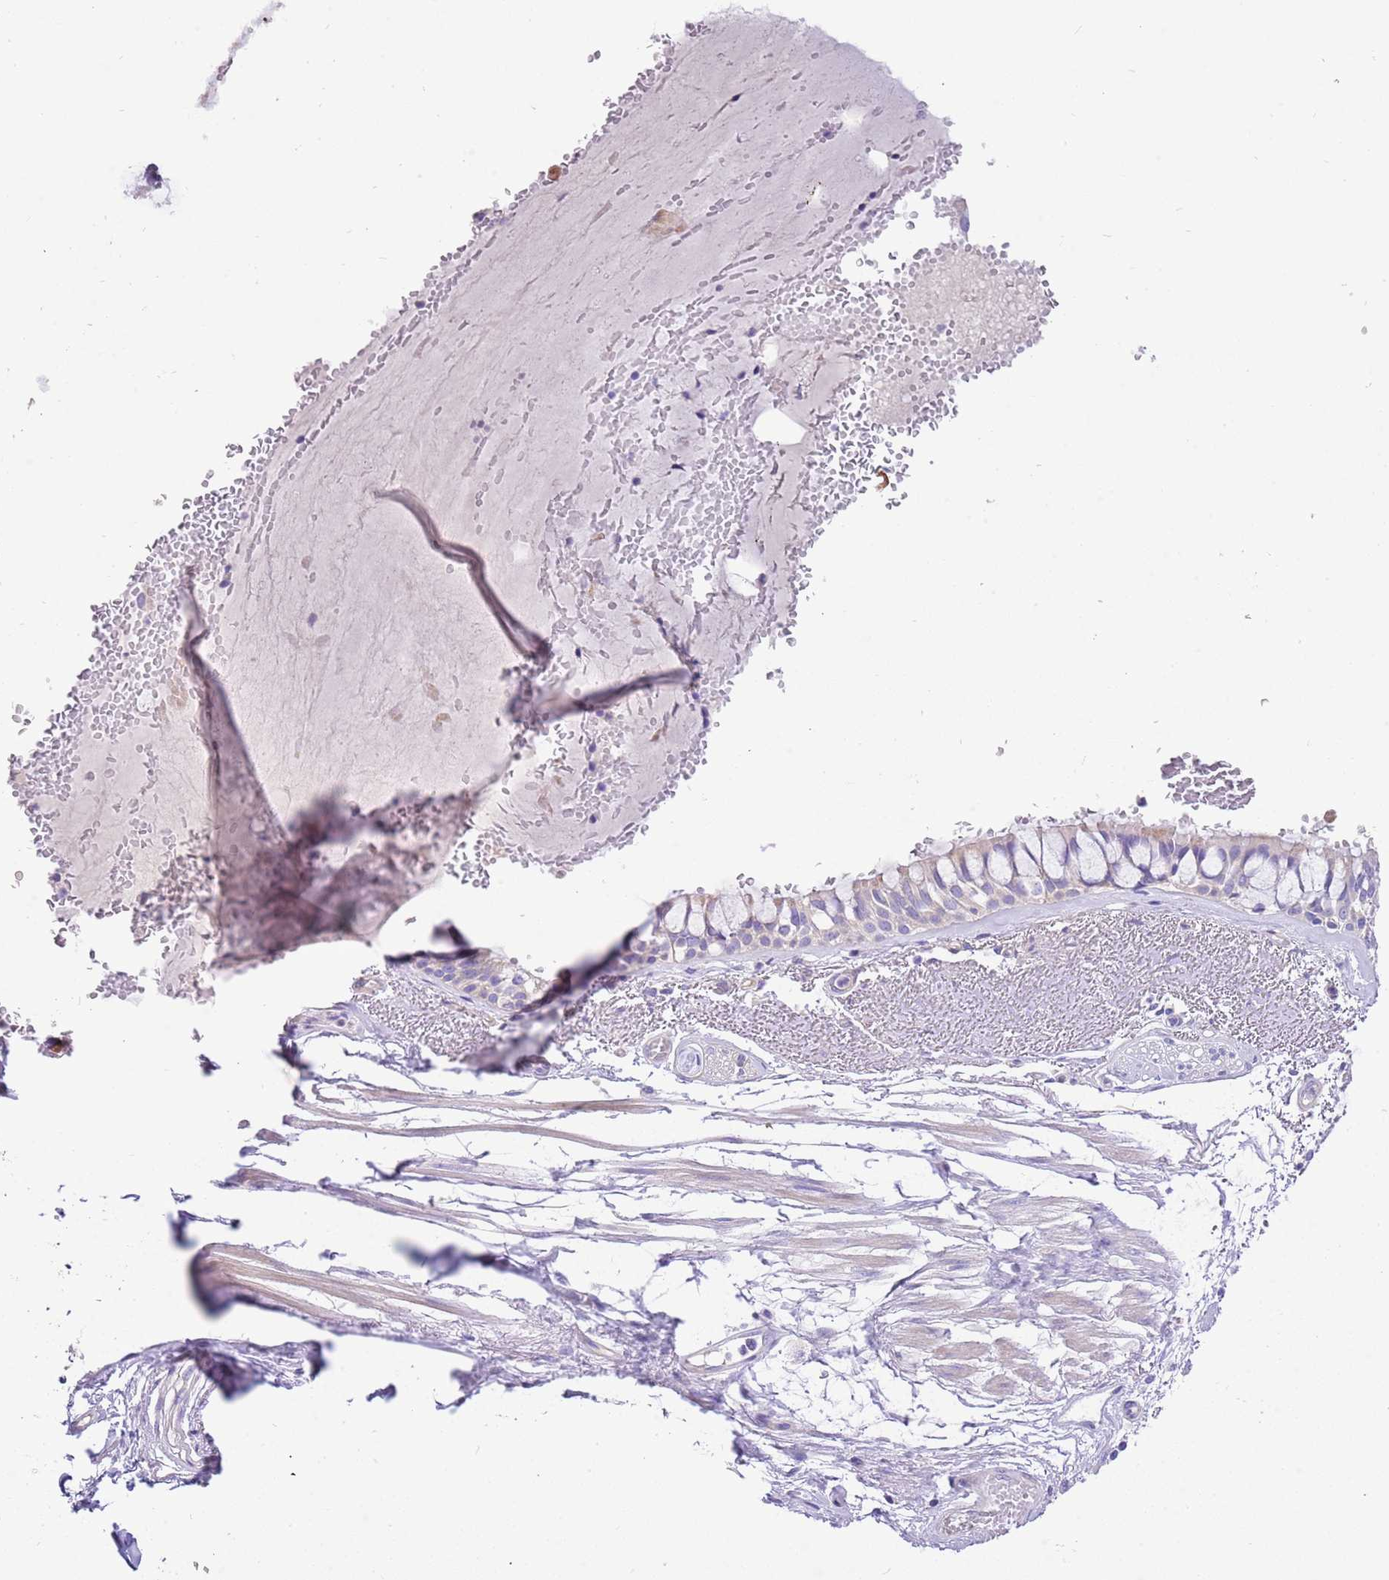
{"staining": {"intensity": "weak", "quantity": "25%-75%", "location": "cytoplasmic/membranous"}, "tissue": "bronchus", "cell_type": "Respiratory epithelial cells", "image_type": "normal", "snomed": [{"axis": "morphology", "description": "Normal tissue, NOS"}, {"axis": "topography", "description": "Bronchus"}], "caption": "DAB (3,3'-diaminobenzidine) immunohistochemical staining of benign bronchus shows weak cytoplasmic/membranous protein staining in approximately 25%-75% of respiratory epithelial cells.", "gene": "SERINC3", "patient": {"sex": "male", "age": 66}}